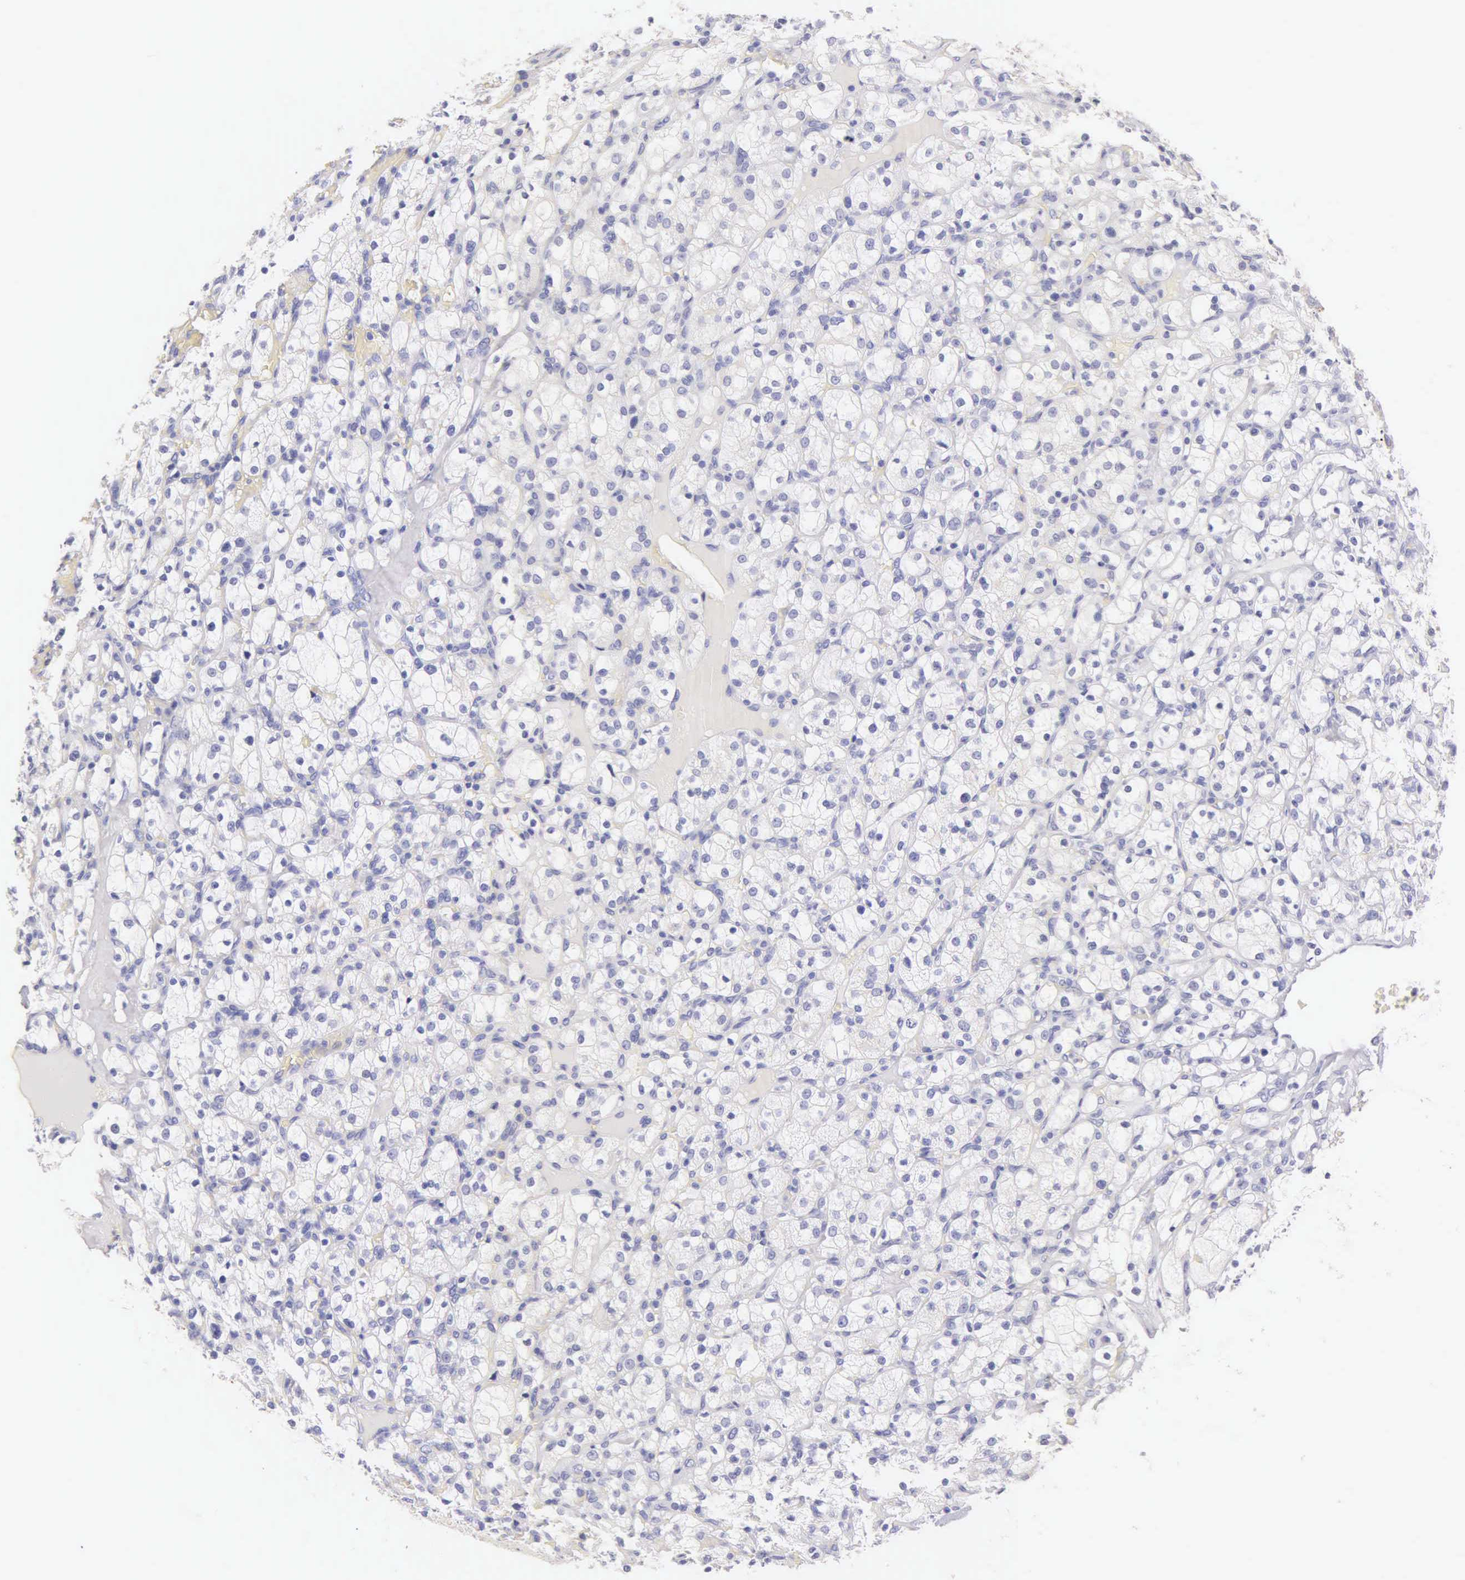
{"staining": {"intensity": "negative", "quantity": "none", "location": "none"}, "tissue": "renal cancer", "cell_type": "Tumor cells", "image_type": "cancer", "snomed": [{"axis": "morphology", "description": "Adenocarcinoma, NOS"}, {"axis": "topography", "description": "Kidney"}], "caption": "Immunohistochemical staining of renal adenocarcinoma reveals no significant staining in tumor cells. (Stains: DAB immunohistochemistry with hematoxylin counter stain, Microscopy: brightfield microscopy at high magnification).", "gene": "KRT17", "patient": {"sex": "female", "age": 83}}